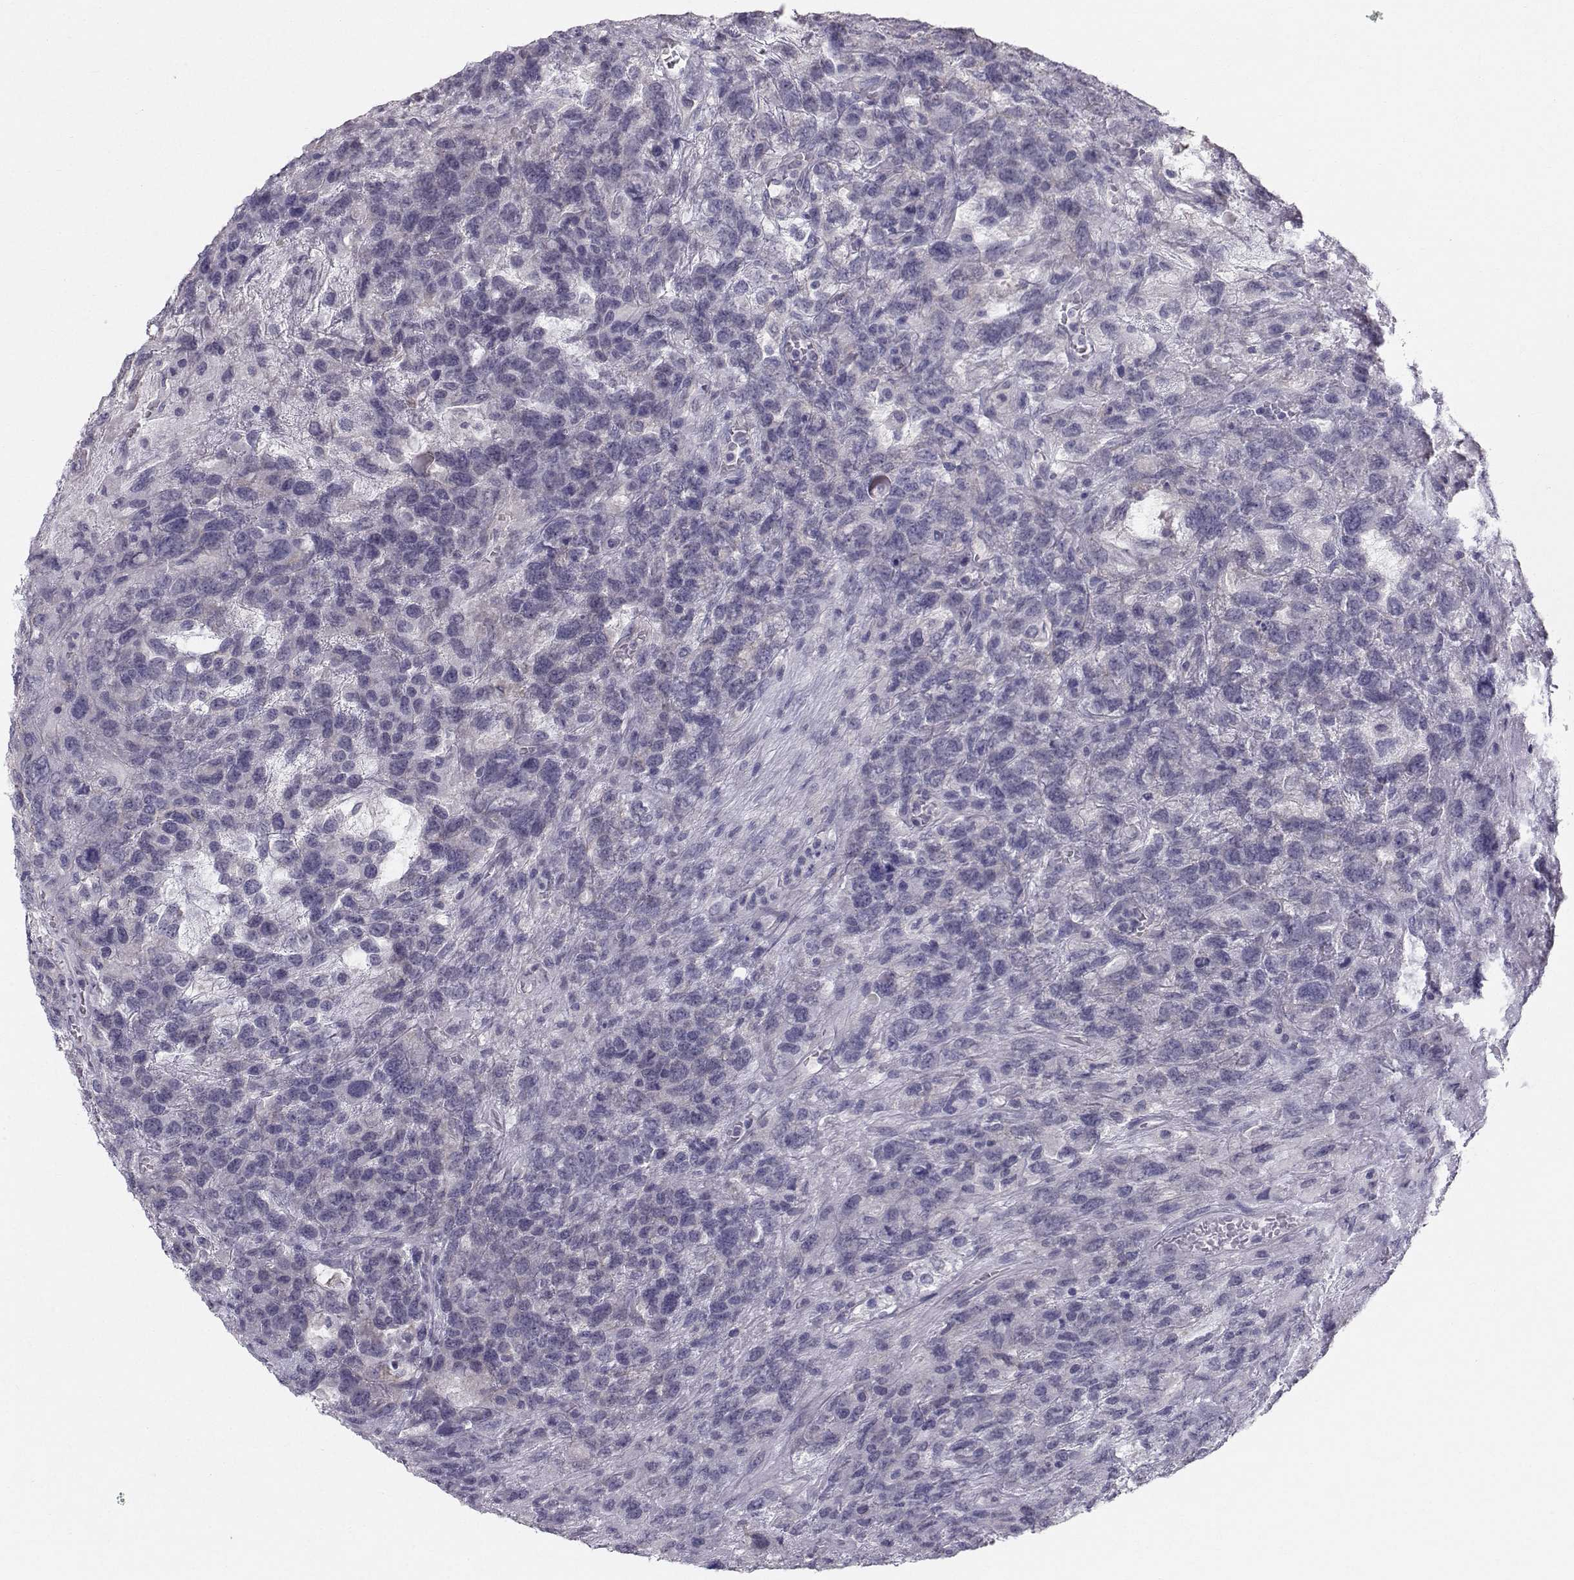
{"staining": {"intensity": "negative", "quantity": "none", "location": "none"}, "tissue": "testis cancer", "cell_type": "Tumor cells", "image_type": "cancer", "snomed": [{"axis": "morphology", "description": "Seminoma, NOS"}, {"axis": "topography", "description": "Testis"}], "caption": "This is an immunohistochemistry (IHC) histopathology image of seminoma (testis). There is no expression in tumor cells.", "gene": "SPDYE4", "patient": {"sex": "male", "age": 52}}